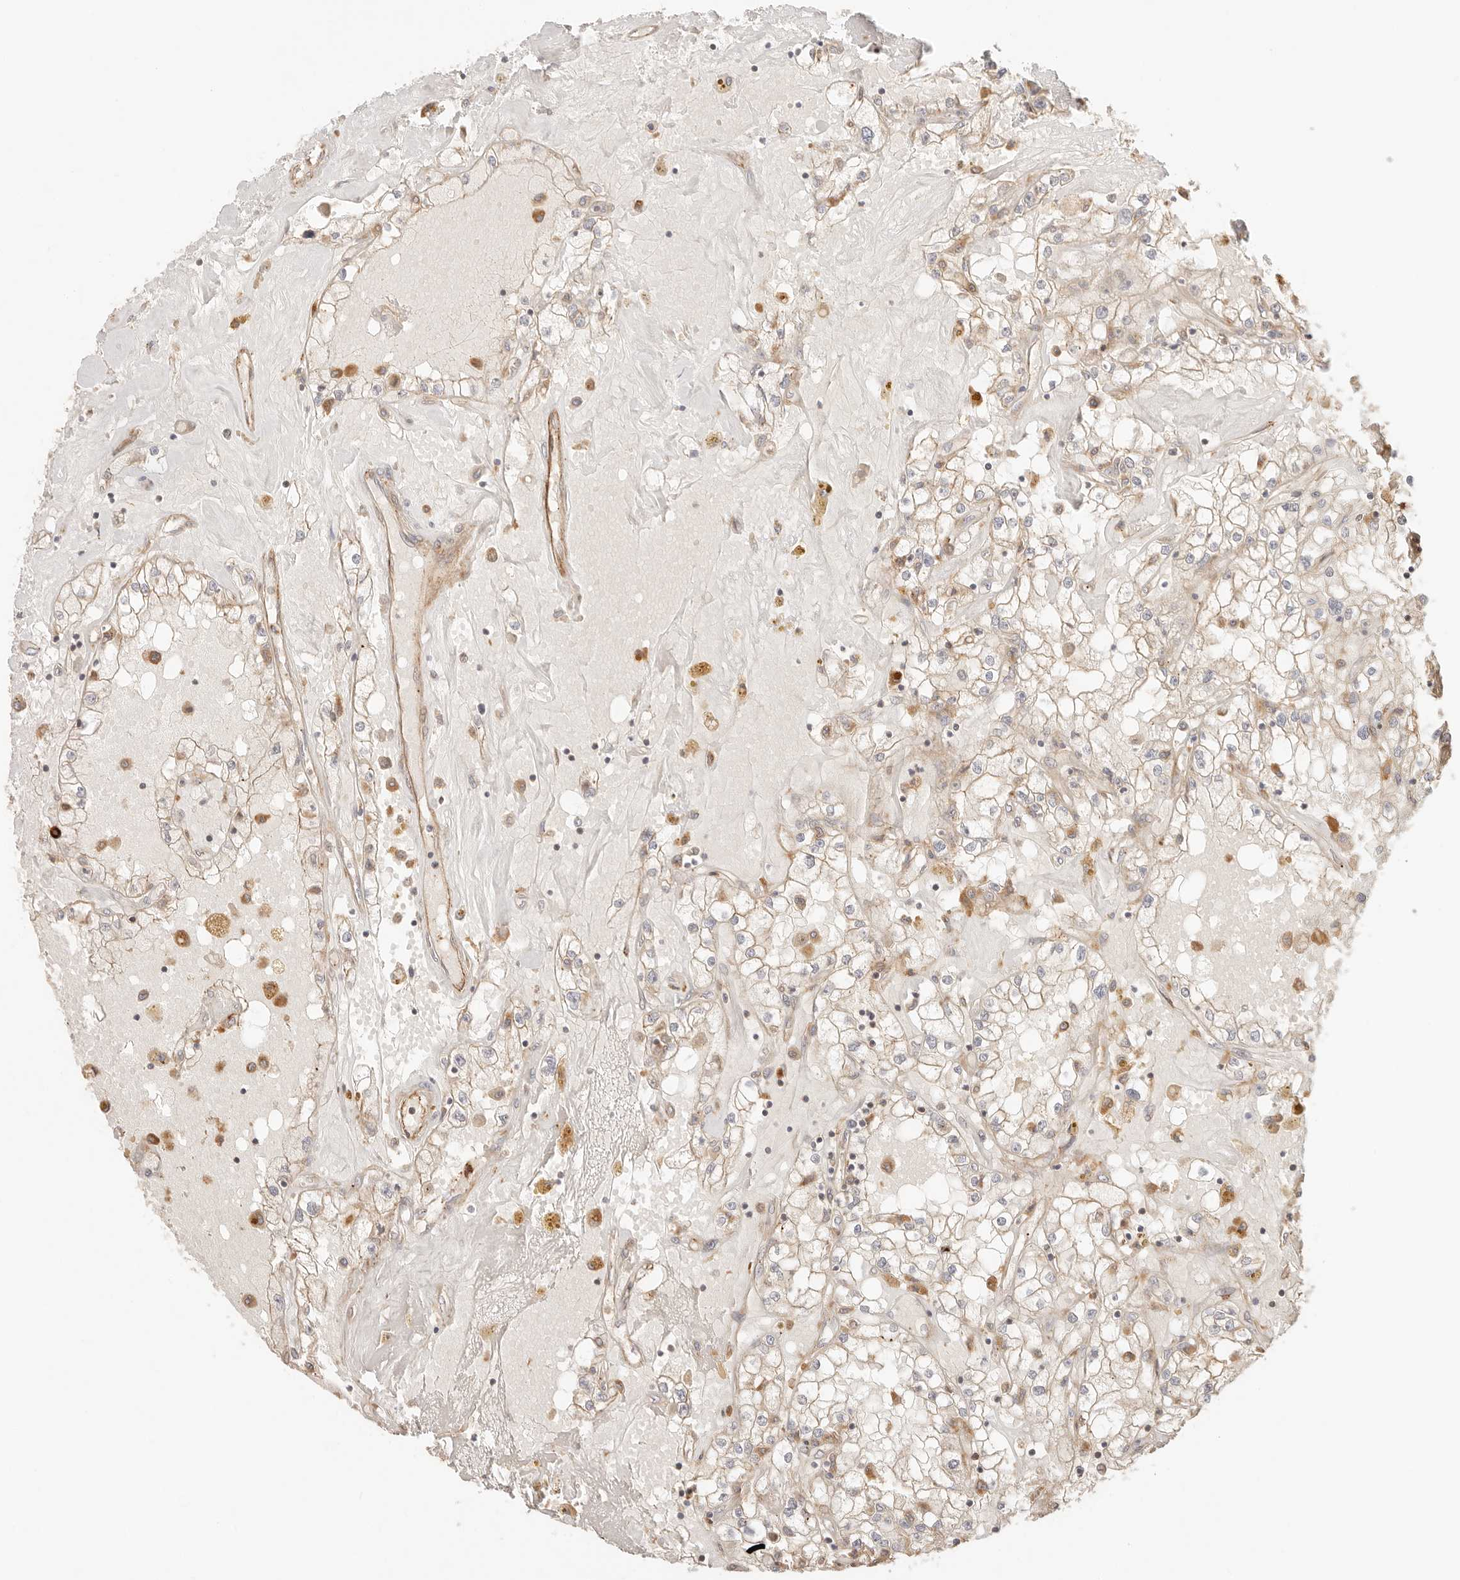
{"staining": {"intensity": "weak", "quantity": ">75%", "location": "cytoplasmic/membranous"}, "tissue": "renal cancer", "cell_type": "Tumor cells", "image_type": "cancer", "snomed": [{"axis": "morphology", "description": "Adenocarcinoma, NOS"}, {"axis": "topography", "description": "Kidney"}], "caption": "An image of renal cancer (adenocarcinoma) stained for a protein displays weak cytoplasmic/membranous brown staining in tumor cells.", "gene": "IL1R2", "patient": {"sex": "male", "age": 56}}